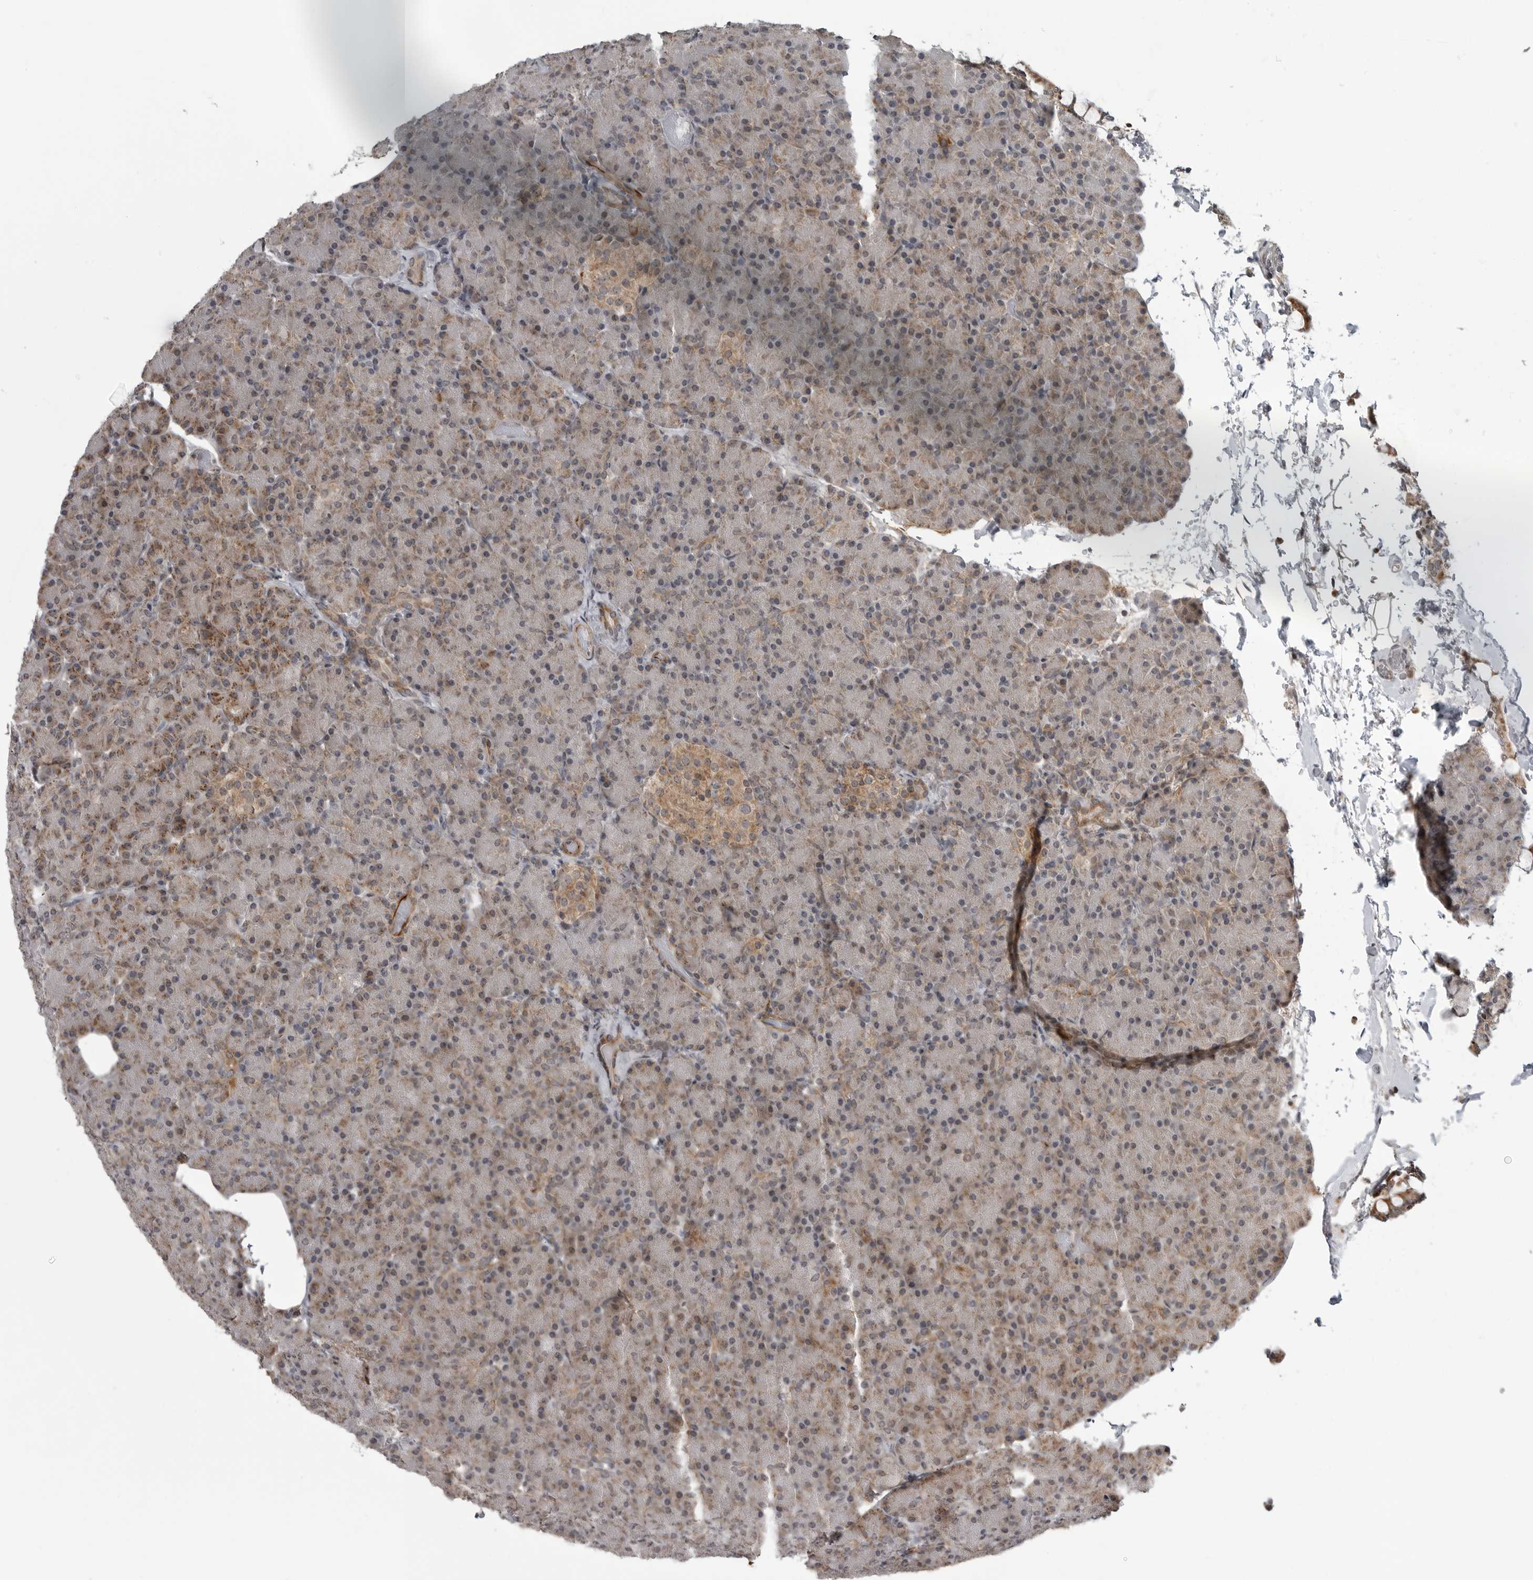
{"staining": {"intensity": "moderate", "quantity": "25%-75%", "location": "cytoplasmic/membranous"}, "tissue": "pancreas", "cell_type": "Exocrine glandular cells", "image_type": "normal", "snomed": [{"axis": "morphology", "description": "Normal tissue, NOS"}, {"axis": "topography", "description": "Pancreas"}], "caption": "Pancreas stained for a protein (brown) reveals moderate cytoplasmic/membranous positive expression in approximately 25%-75% of exocrine glandular cells.", "gene": "FAAP100", "patient": {"sex": "female", "age": 43}}